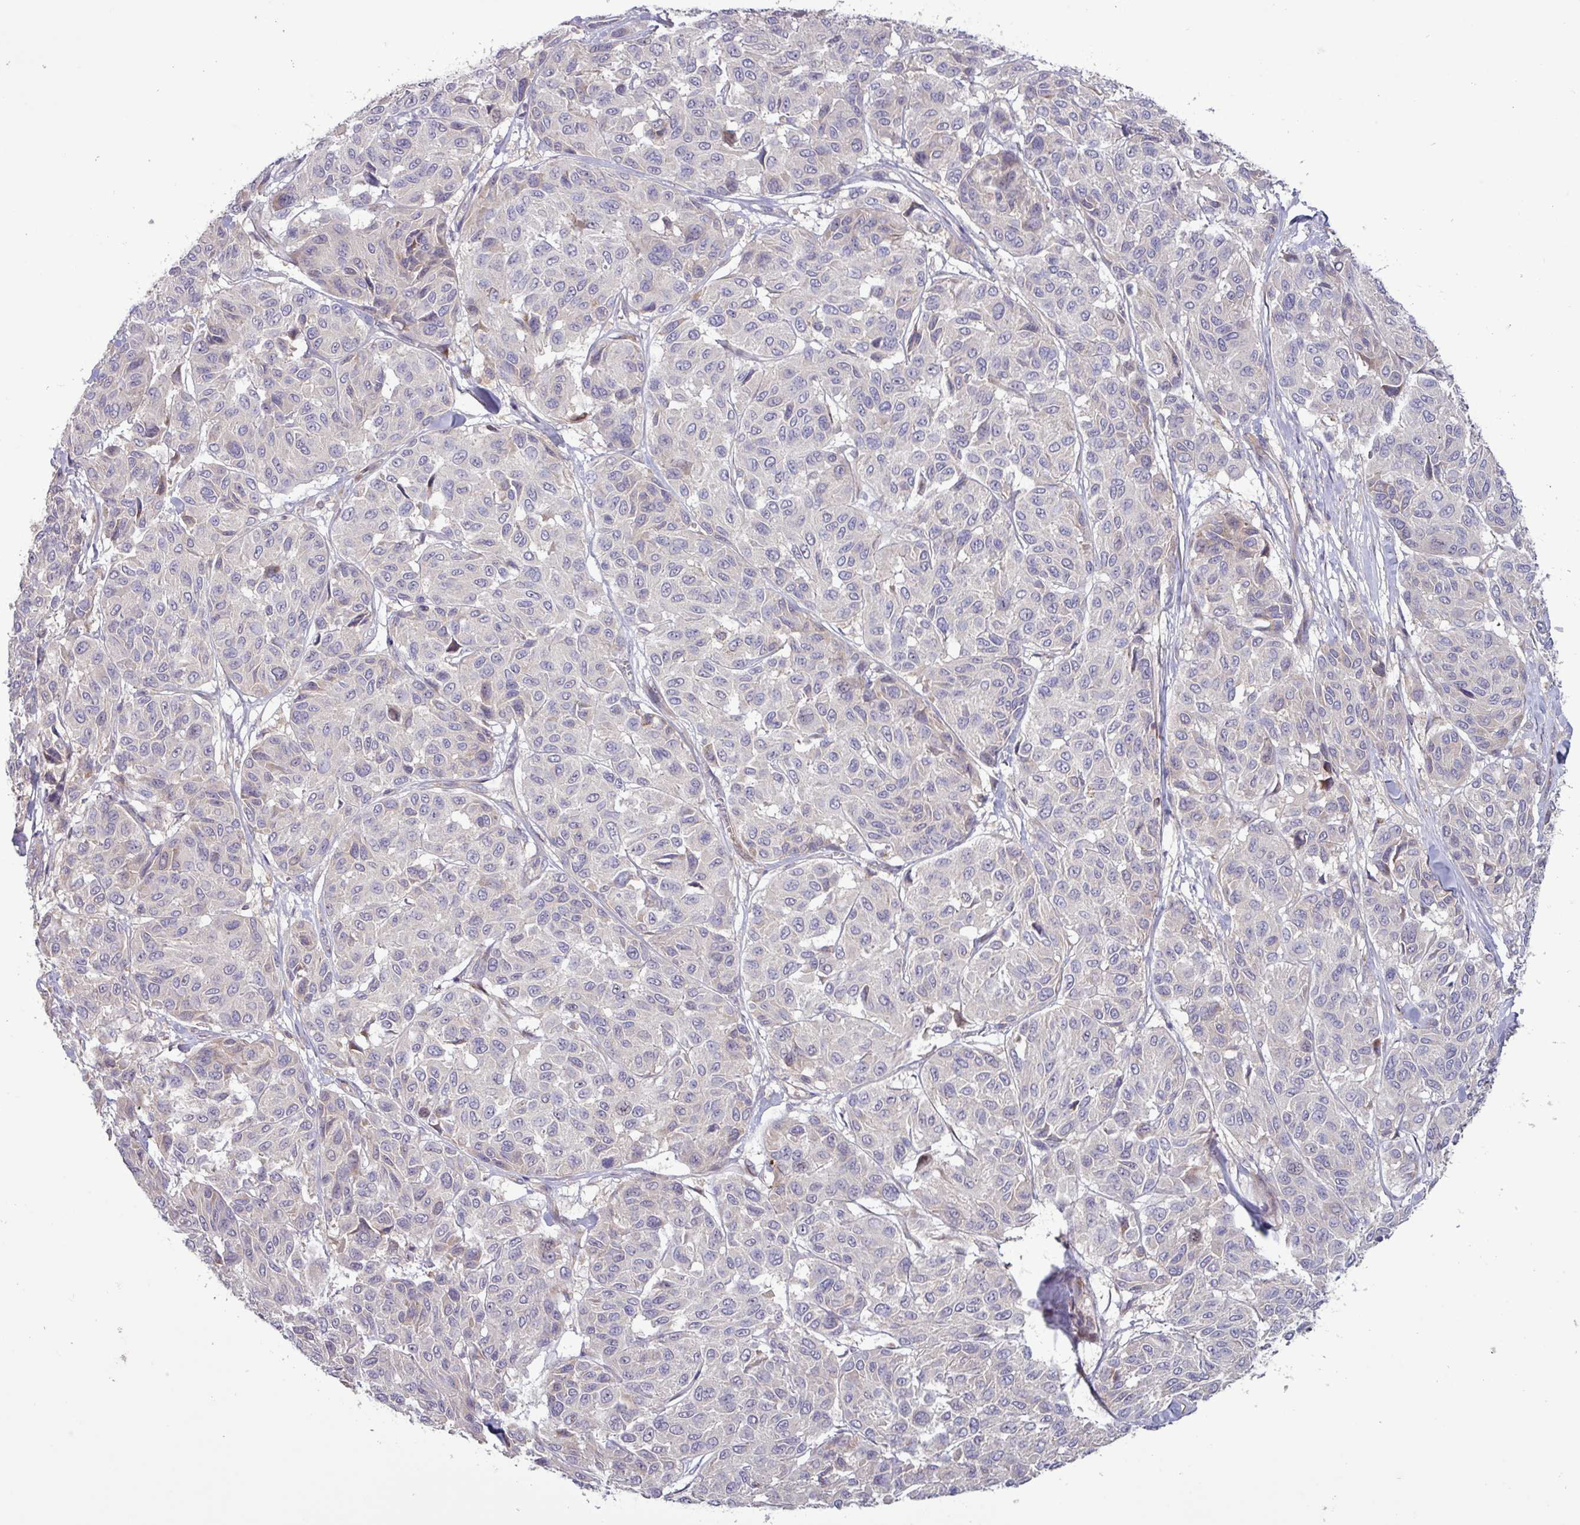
{"staining": {"intensity": "negative", "quantity": "none", "location": "none"}, "tissue": "melanoma", "cell_type": "Tumor cells", "image_type": "cancer", "snomed": [{"axis": "morphology", "description": "Malignant melanoma, NOS"}, {"axis": "topography", "description": "Skin"}], "caption": "Tumor cells show no significant protein positivity in malignant melanoma.", "gene": "TNFSF12", "patient": {"sex": "female", "age": 66}}